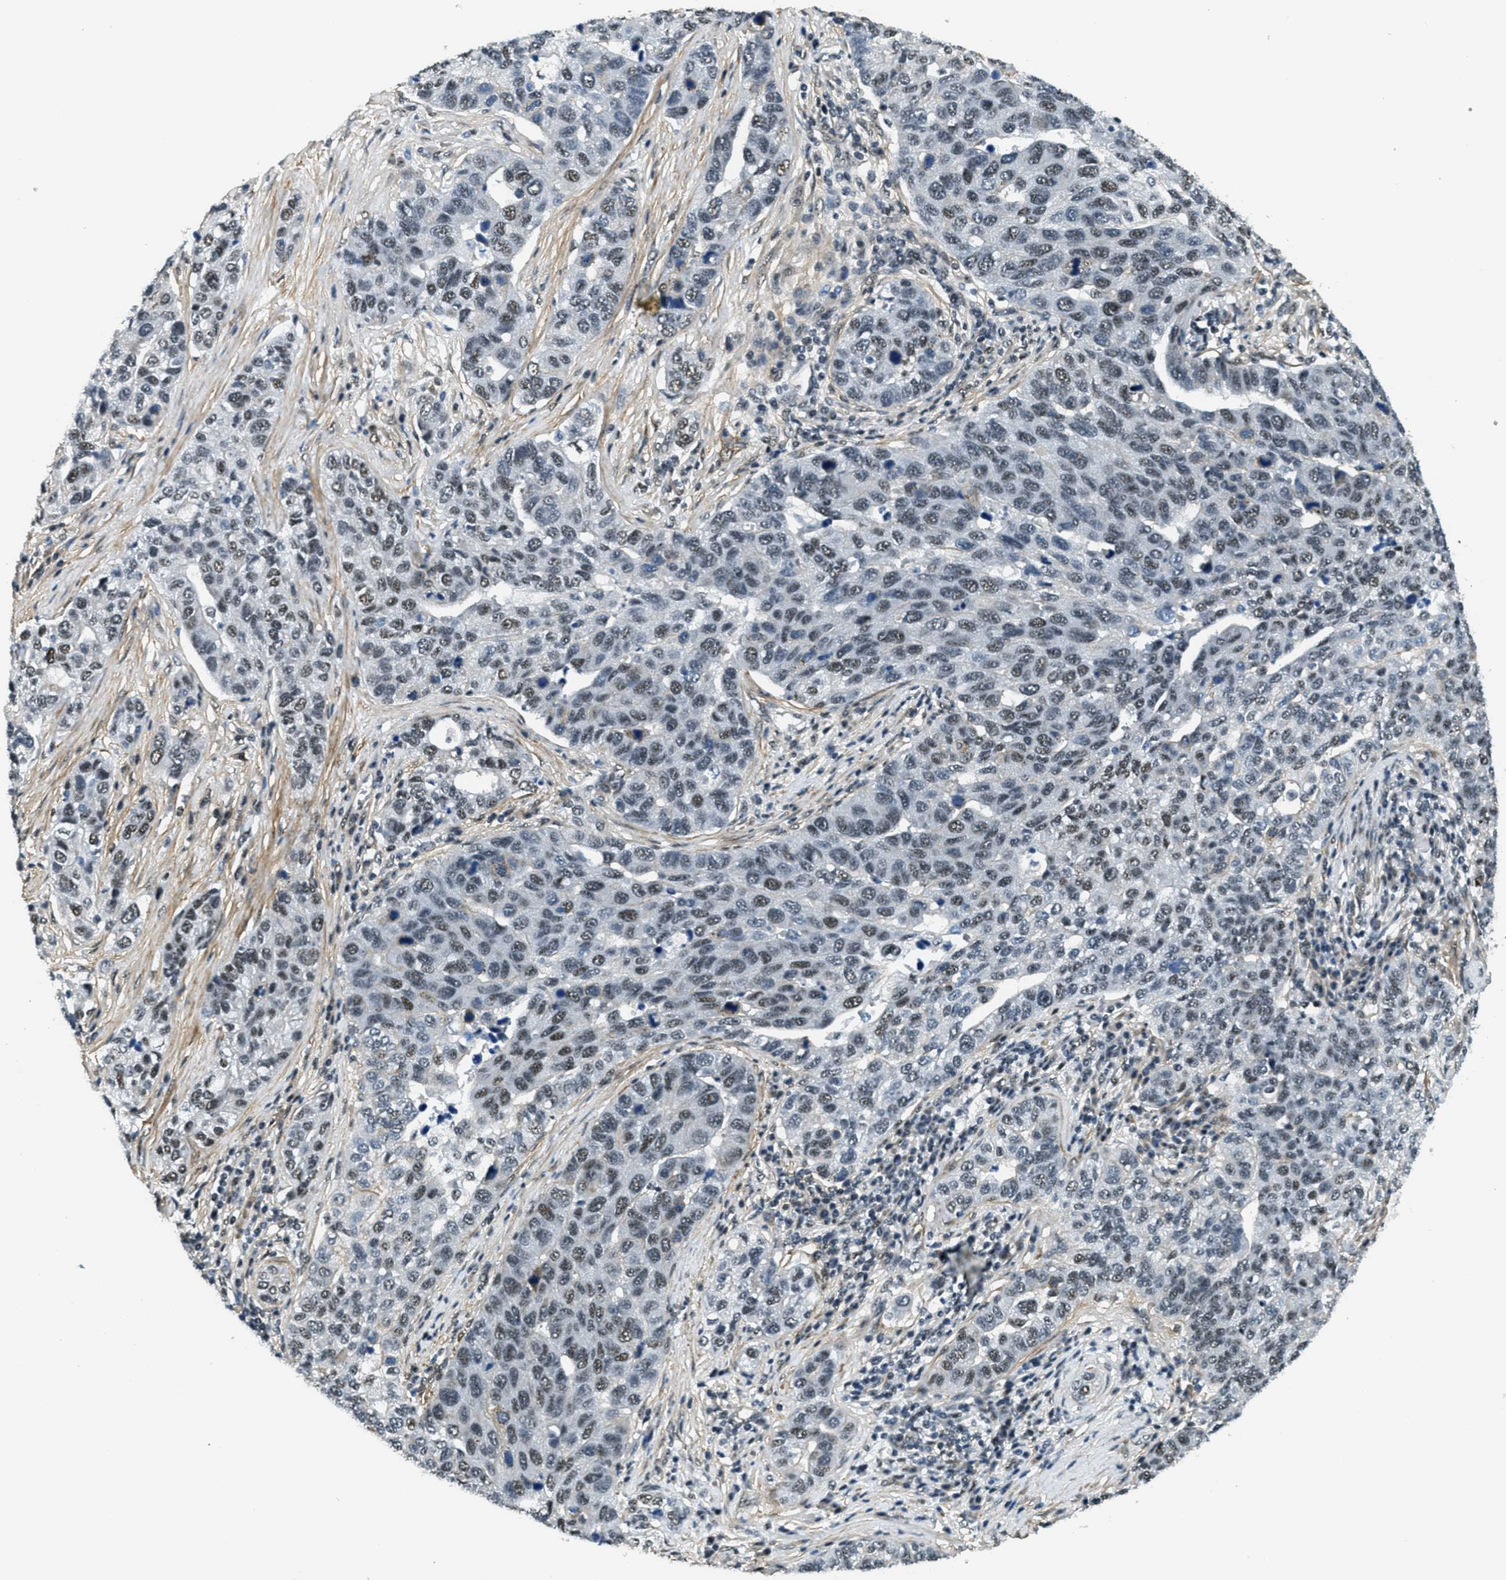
{"staining": {"intensity": "moderate", "quantity": "25%-75%", "location": "nuclear"}, "tissue": "pancreatic cancer", "cell_type": "Tumor cells", "image_type": "cancer", "snomed": [{"axis": "morphology", "description": "Adenocarcinoma, NOS"}, {"axis": "topography", "description": "Pancreas"}], "caption": "The photomicrograph displays immunohistochemical staining of adenocarcinoma (pancreatic). There is moderate nuclear positivity is identified in about 25%-75% of tumor cells.", "gene": "CFAP36", "patient": {"sex": "female", "age": 61}}